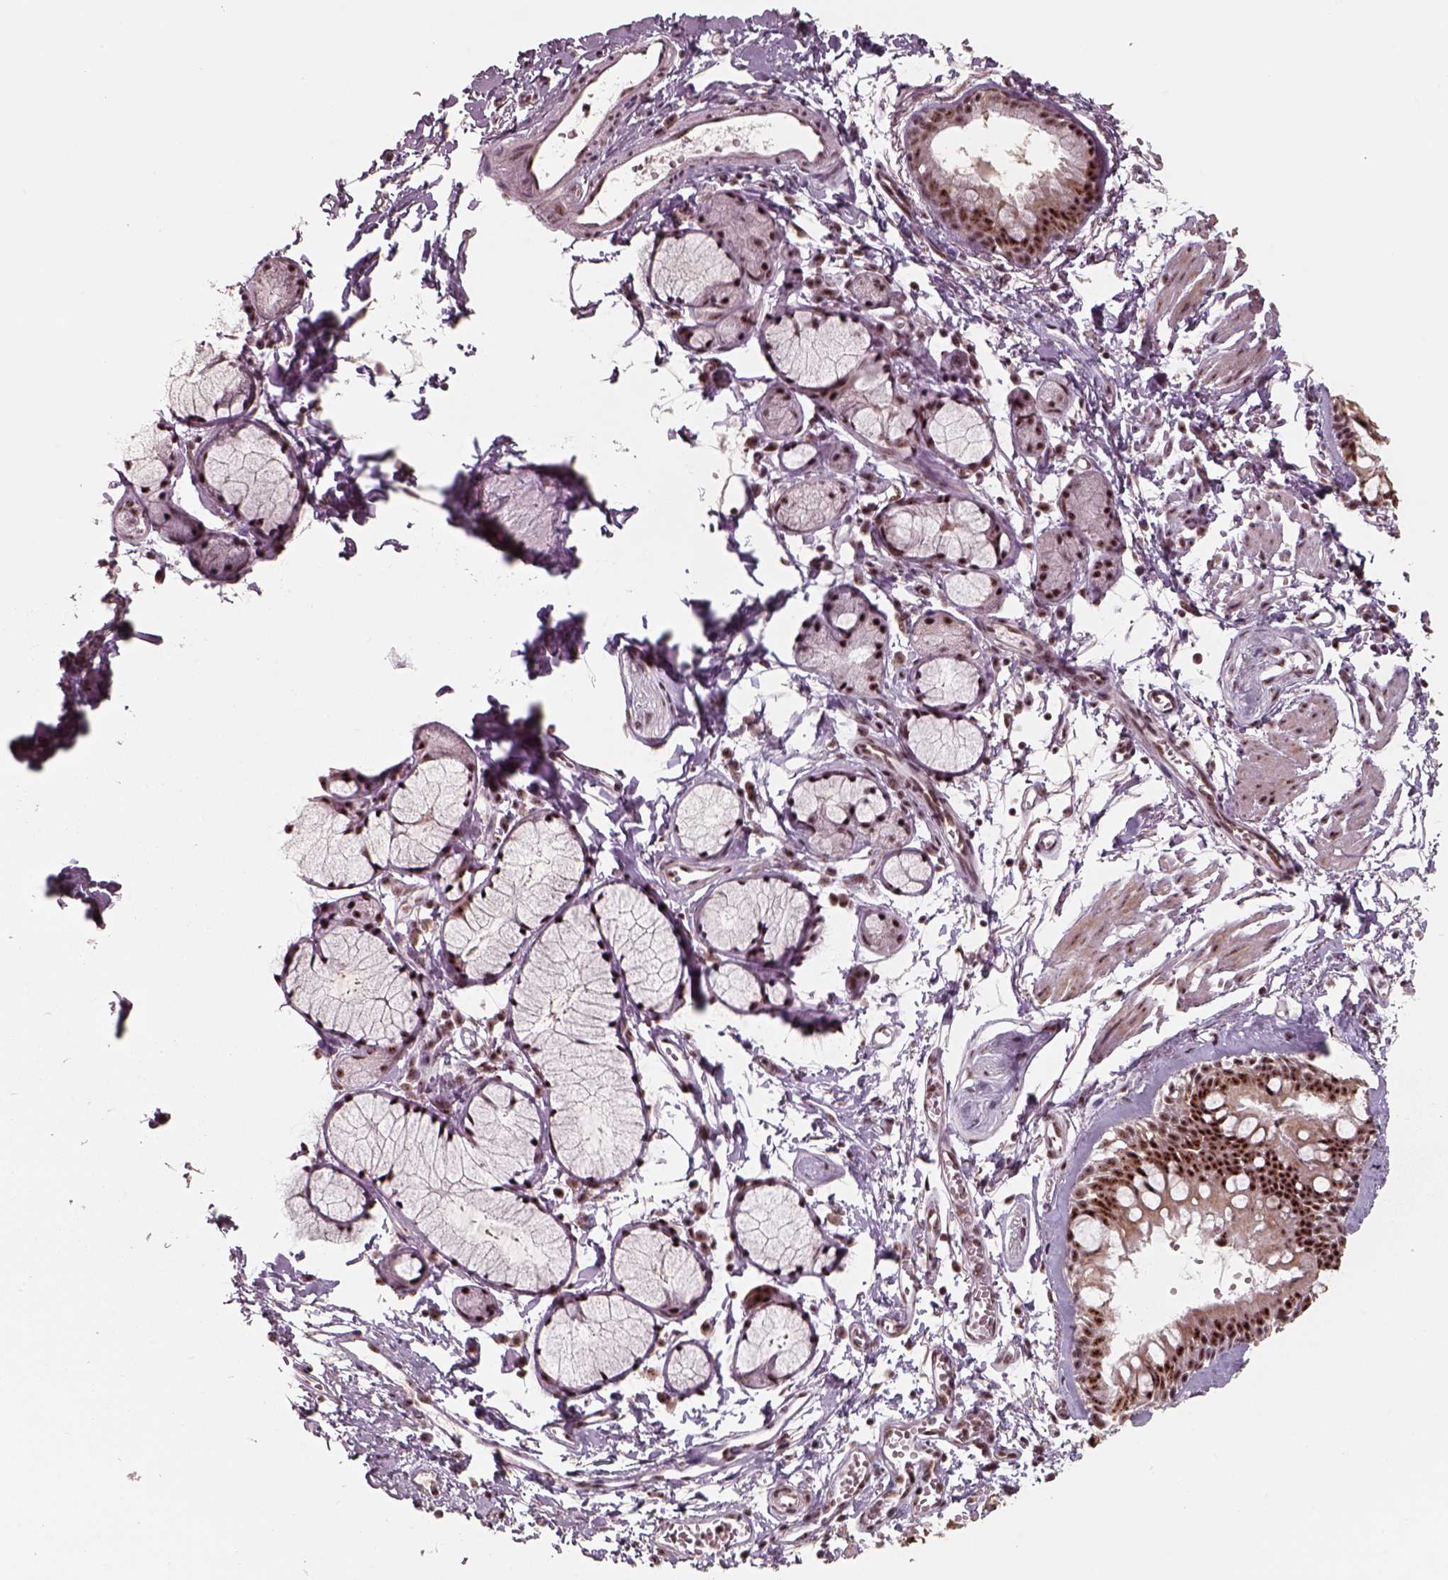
{"staining": {"intensity": "strong", "quantity": ">75%", "location": "nuclear"}, "tissue": "bronchus", "cell_type": "Respiratory epithelial cells", "image_type": "normal", "snomed": [{"axis": "morphology", "description": "Normal tissue, NOS"}, {"axis": "topography", "description": "Cartilage tissue"}, {"axis": "topography", "description": "Bronchus"}], "caption": "Immunohistochemical staining of benign bronchus shows >75% levels of strong nuclear protein expression in about >75% of respiratory epithelial cells. The staining was performed using DAB, with brown indicating positive protein expression. Nuclei are stained blue with hematoxylin.", "gene": "ATXN7L3", "patient": {"sex": "female", "age": 59}}